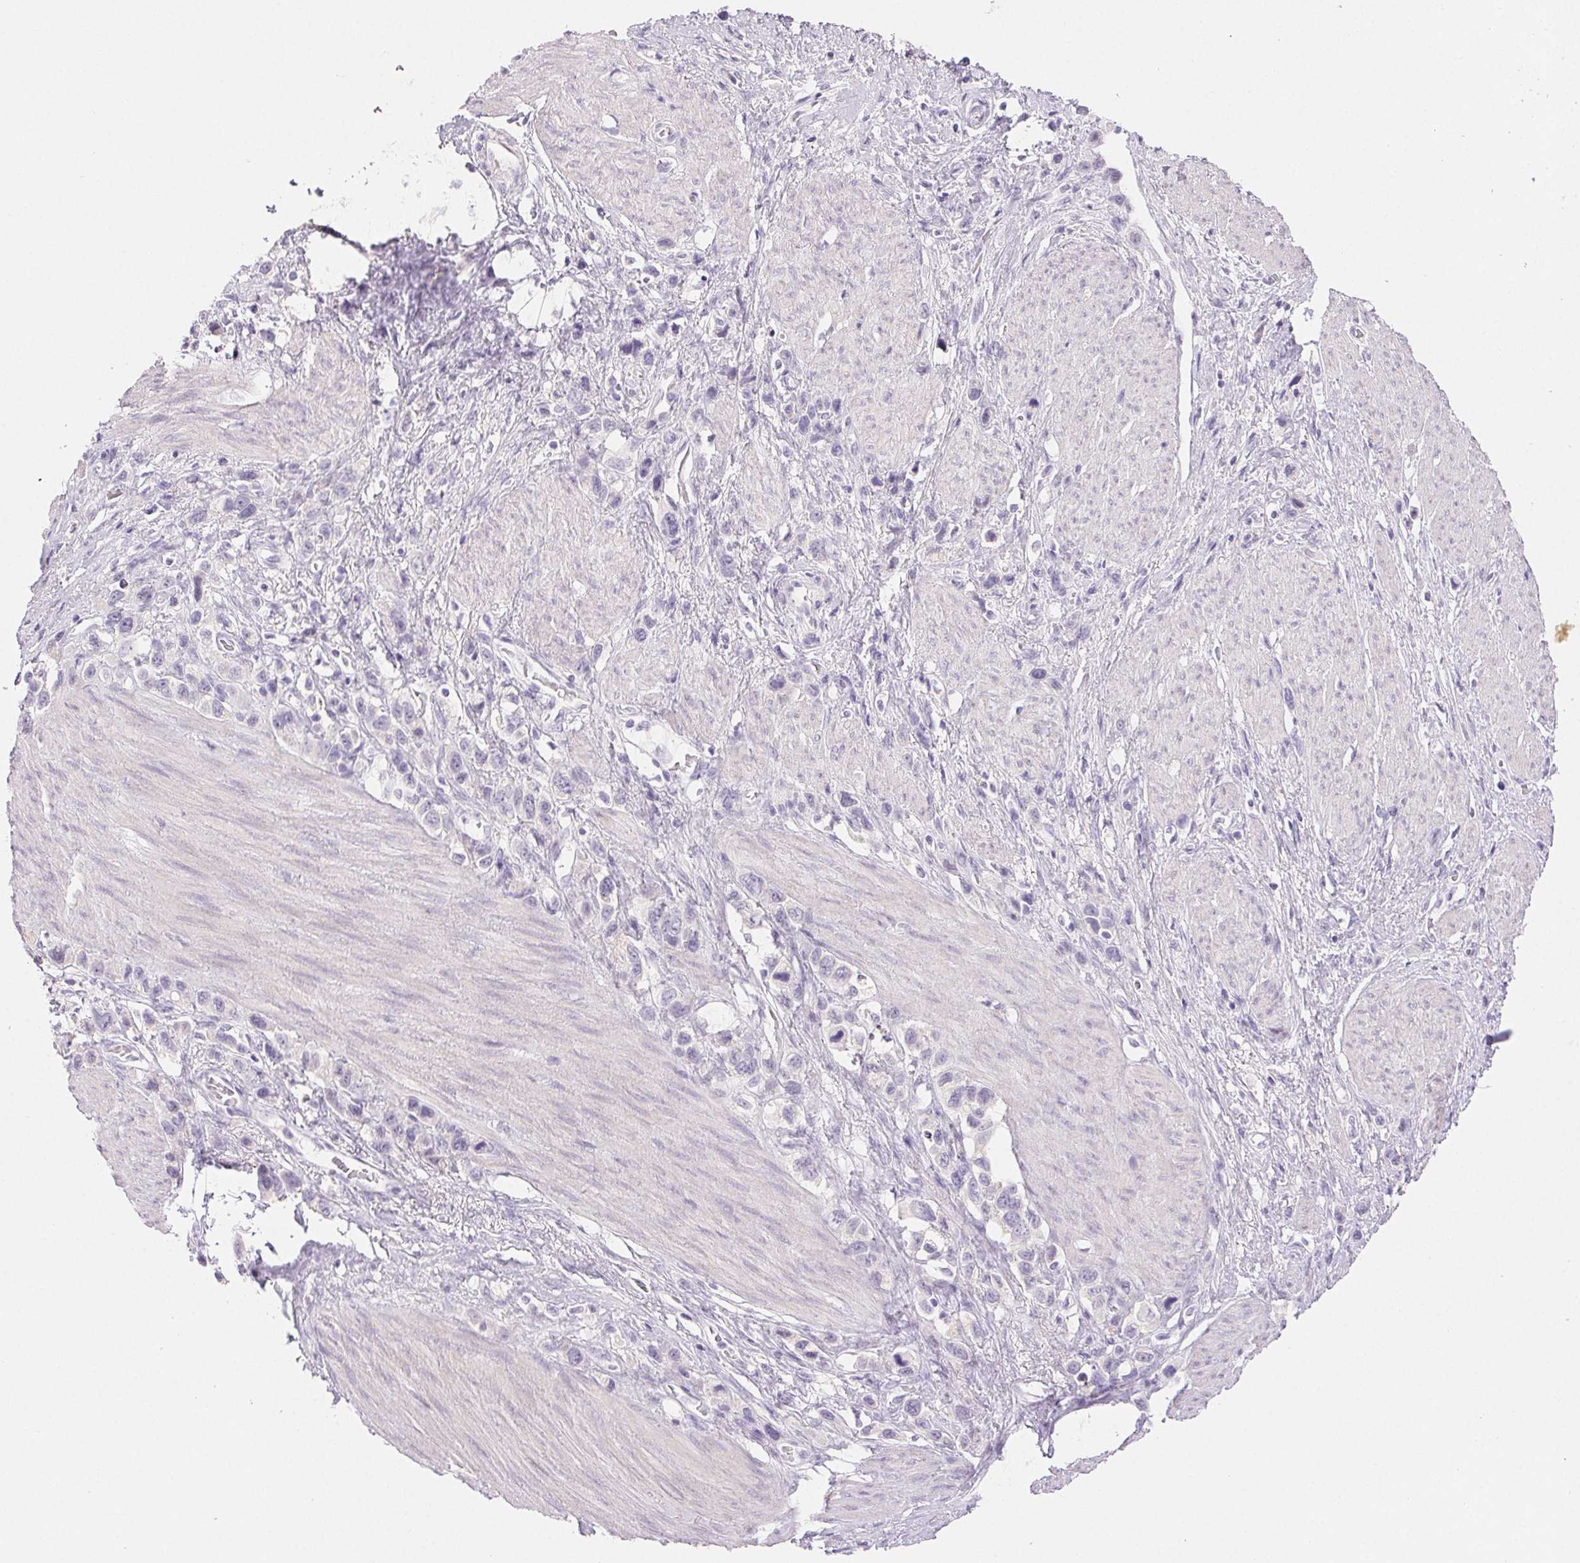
{"staining": {"intensity": "negative", "quantity": "none", "location": "none"}, "tissue": "stomach cancer", "cell_type": "Tumor cells", "image_type": "cancer", "snomed": [{"axis": "morphology", "description": "Adenocarcinoma, NOS"}, {"axis": "topography", "description": "Stomach"}], "caption": "The histopathology image shows no staining of tumor cells in stomach cancer (adenocarcinoma). Brightfield microscopy of immunohistochemistry stained with DAB (brown) and hematoxylin (blue), captured at high magnification.", "gene": "BPIFB2", "patient": {"sex": "female", "age": 65}}